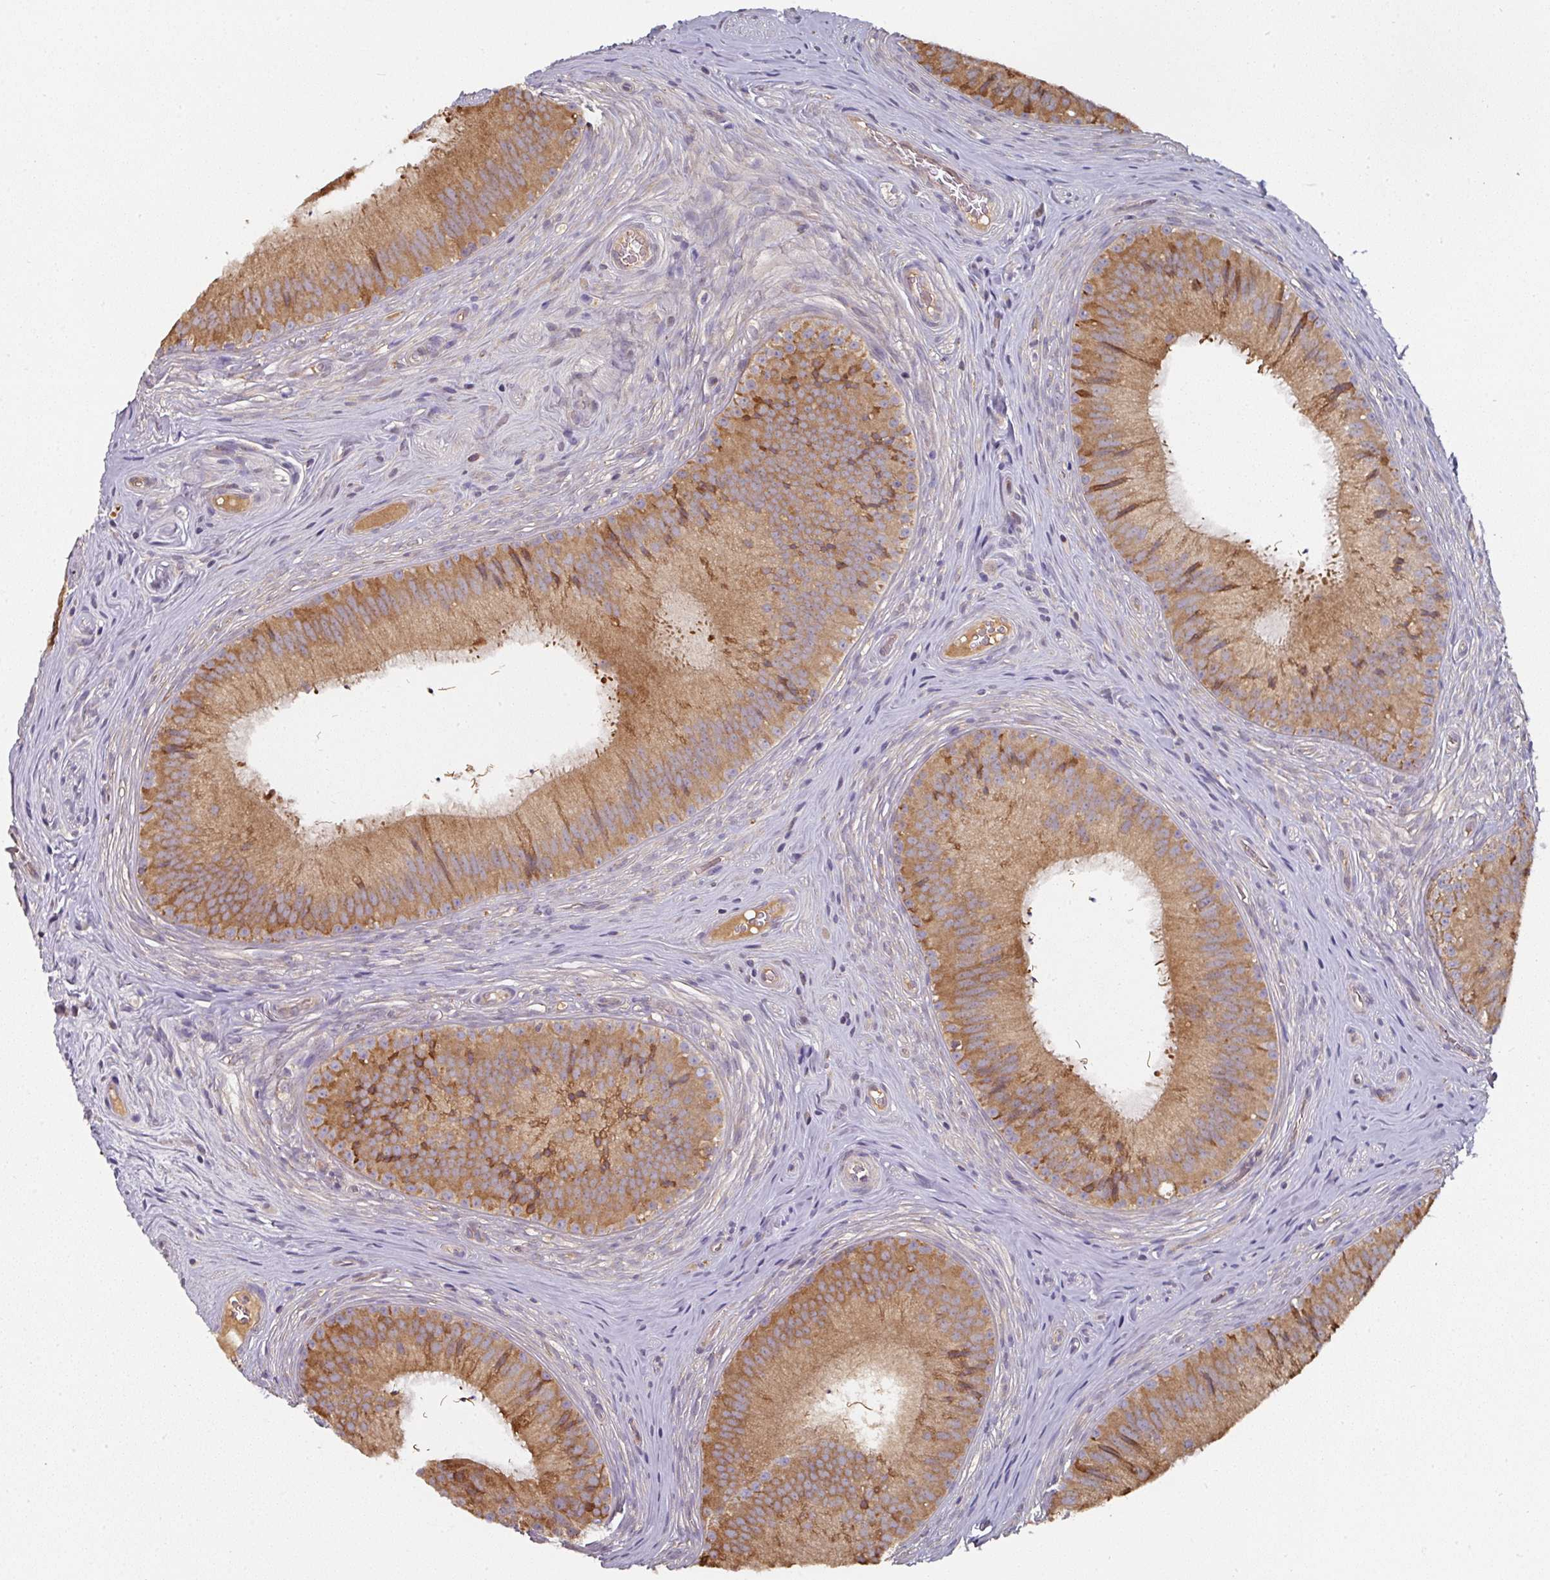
{"staining": {"intensity": "strong", "quantity": ">75%", "location": "cytoplasmic/membranous"}, "tissue": "epididymis", "cell_type": "Glandular cells", "image_type": "normal", "snomed": [{"axis": "morphology", "description": "Normal tissue, NOS"}, {"axis": "topography", "description": "Epididymis"}], "caption": "This is a histology image of immunohistochemistry (IHC) staining of unremarkable epididymis, which shows strong positivity in the cytoplasmic/membranous of glandular cells.", "gene": "CEP95", "patient": {"sex": "male", "age": 24}}